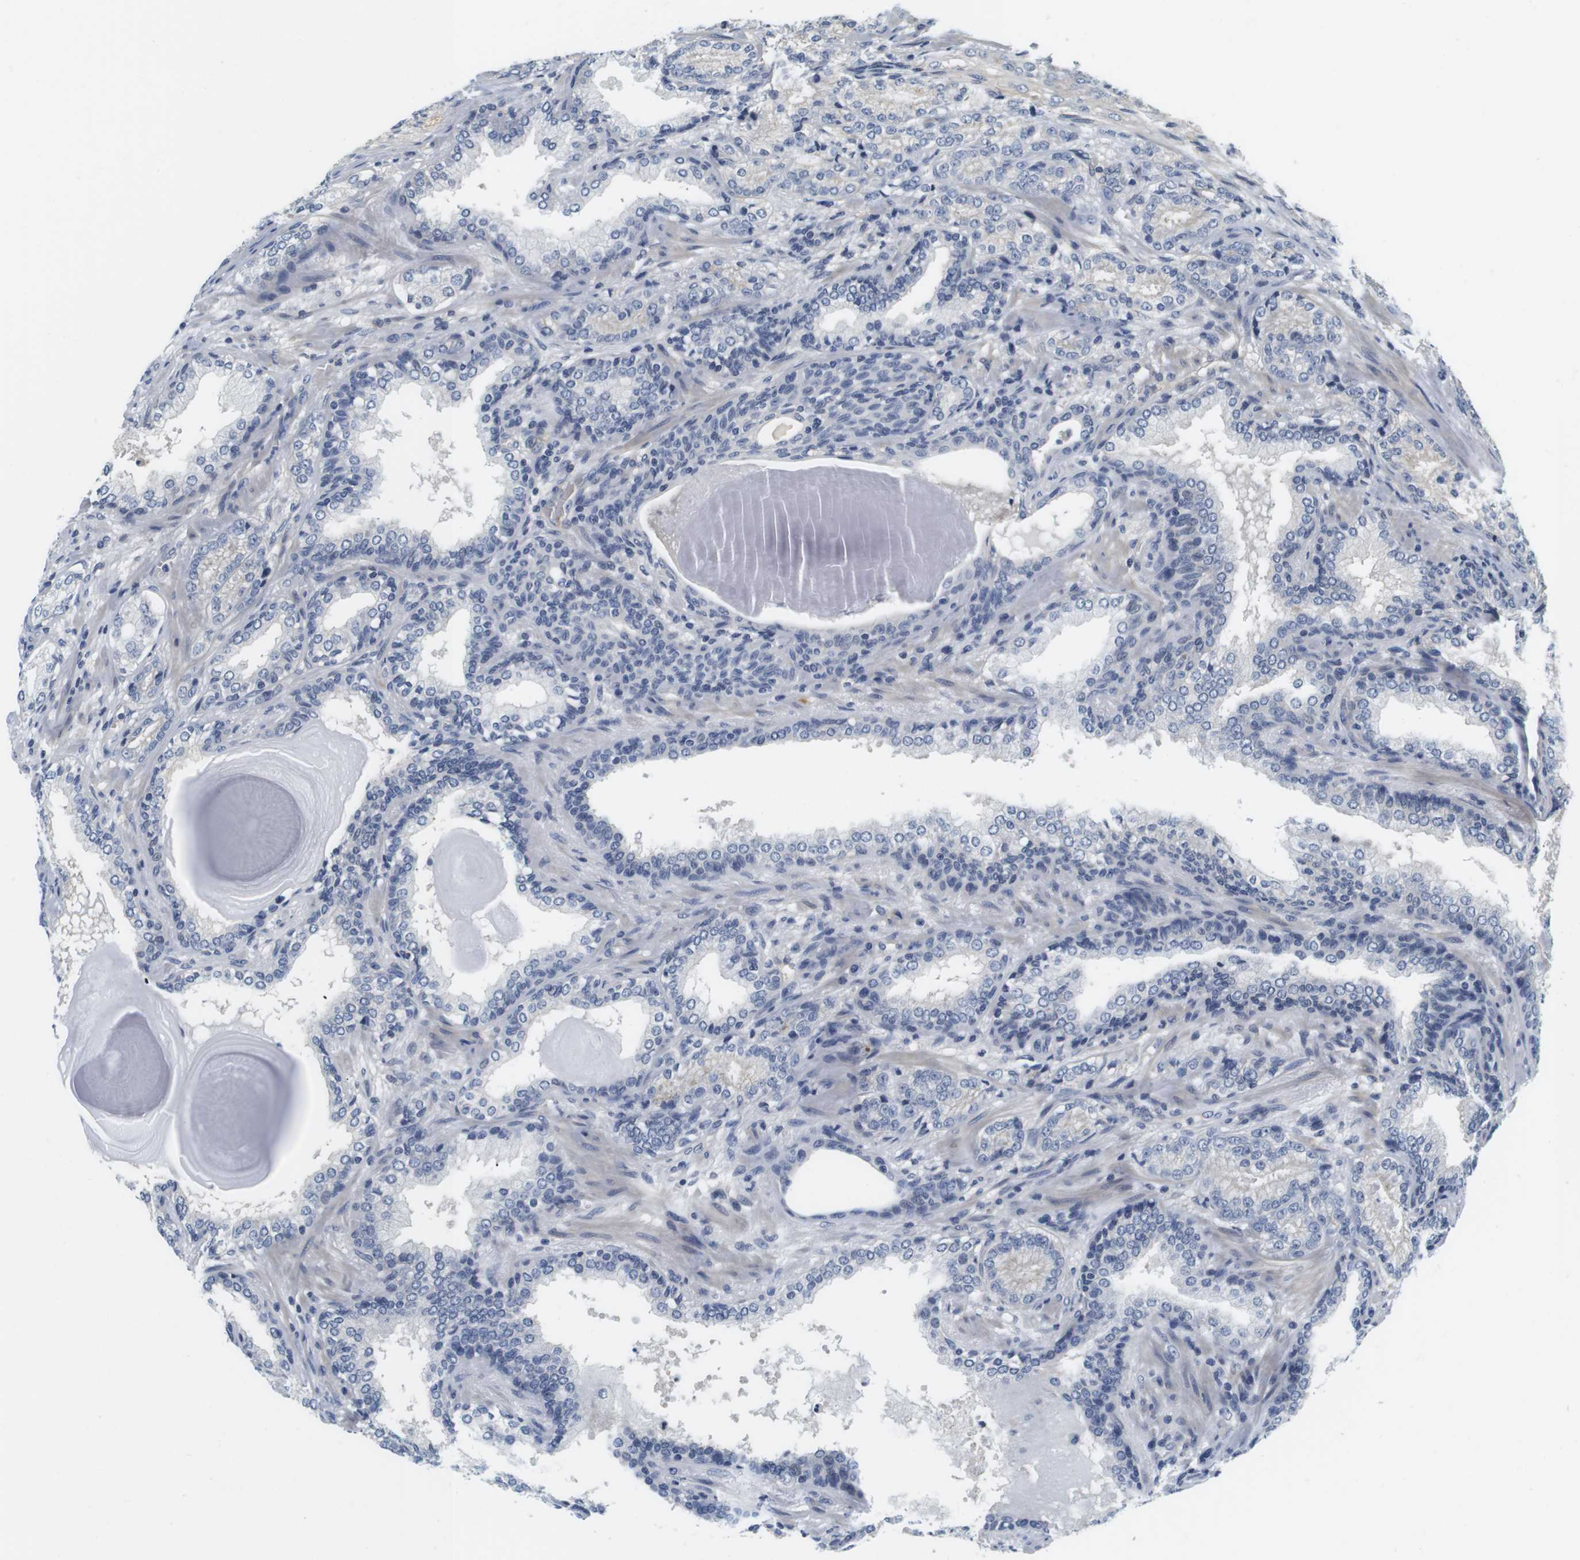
{"staining": {"intensity": "negative", "quantity": "none", "location": "none"}, "tissue": "prostate cancer", "cell_type": "Tumor cells", "image_type": "cancer", "snomed": [{"axis": "morphology", "description": "Adenocarcinoma, High grade"}, {"axis": "topography", "description": "Prostate"}], "caption": "Prostate cancer was stained to show a protein in brown. There is no significant staining in tumor cells.", "gene": "KCNJ5", "patient": {"sex": "male", "age": 61}}